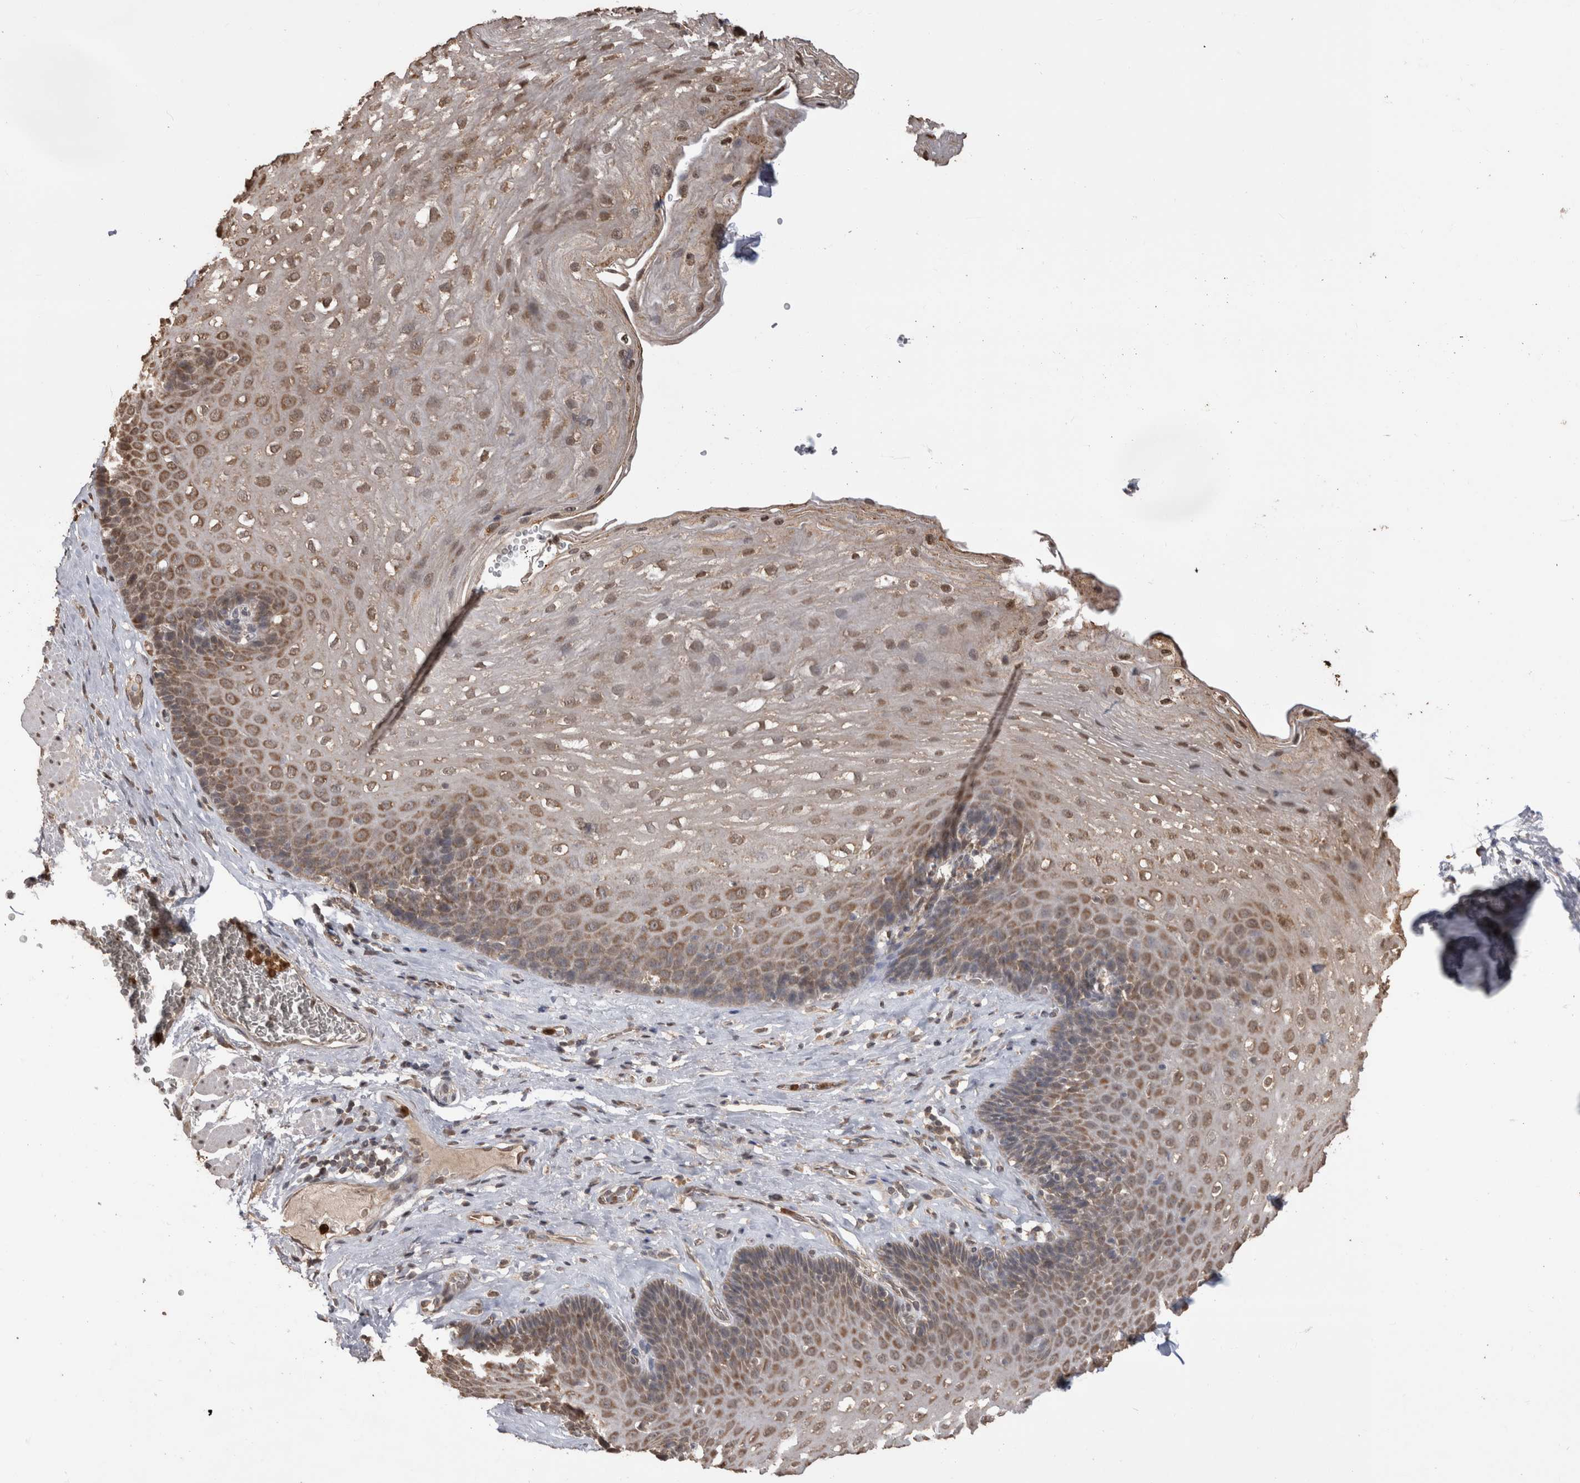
{"staining": {"intensity": "moderate", "quantity": ">75%", "location": "cytoplasmic/membranous,nuclear"}, "tissue": "esophagus", "cell_type": "Squamous epithelial cells", "image_type": "normal", "snomed": [{"axis": "morphology", "description": "Normal tissue, NOS"}, {"axis": "topography", "description": "Esophagus"}], "caption": "Immunohistochemical staining of unremarkable esophagus shows moderate cytoplasmic/membranous,nuclear protein expression in approximately >75% of squamous epithelial cells. (DAB IHC with brightfield microscopy, high magnification).", "gene": "PAK4", "patient": {"sex": "female", "age": 66}}